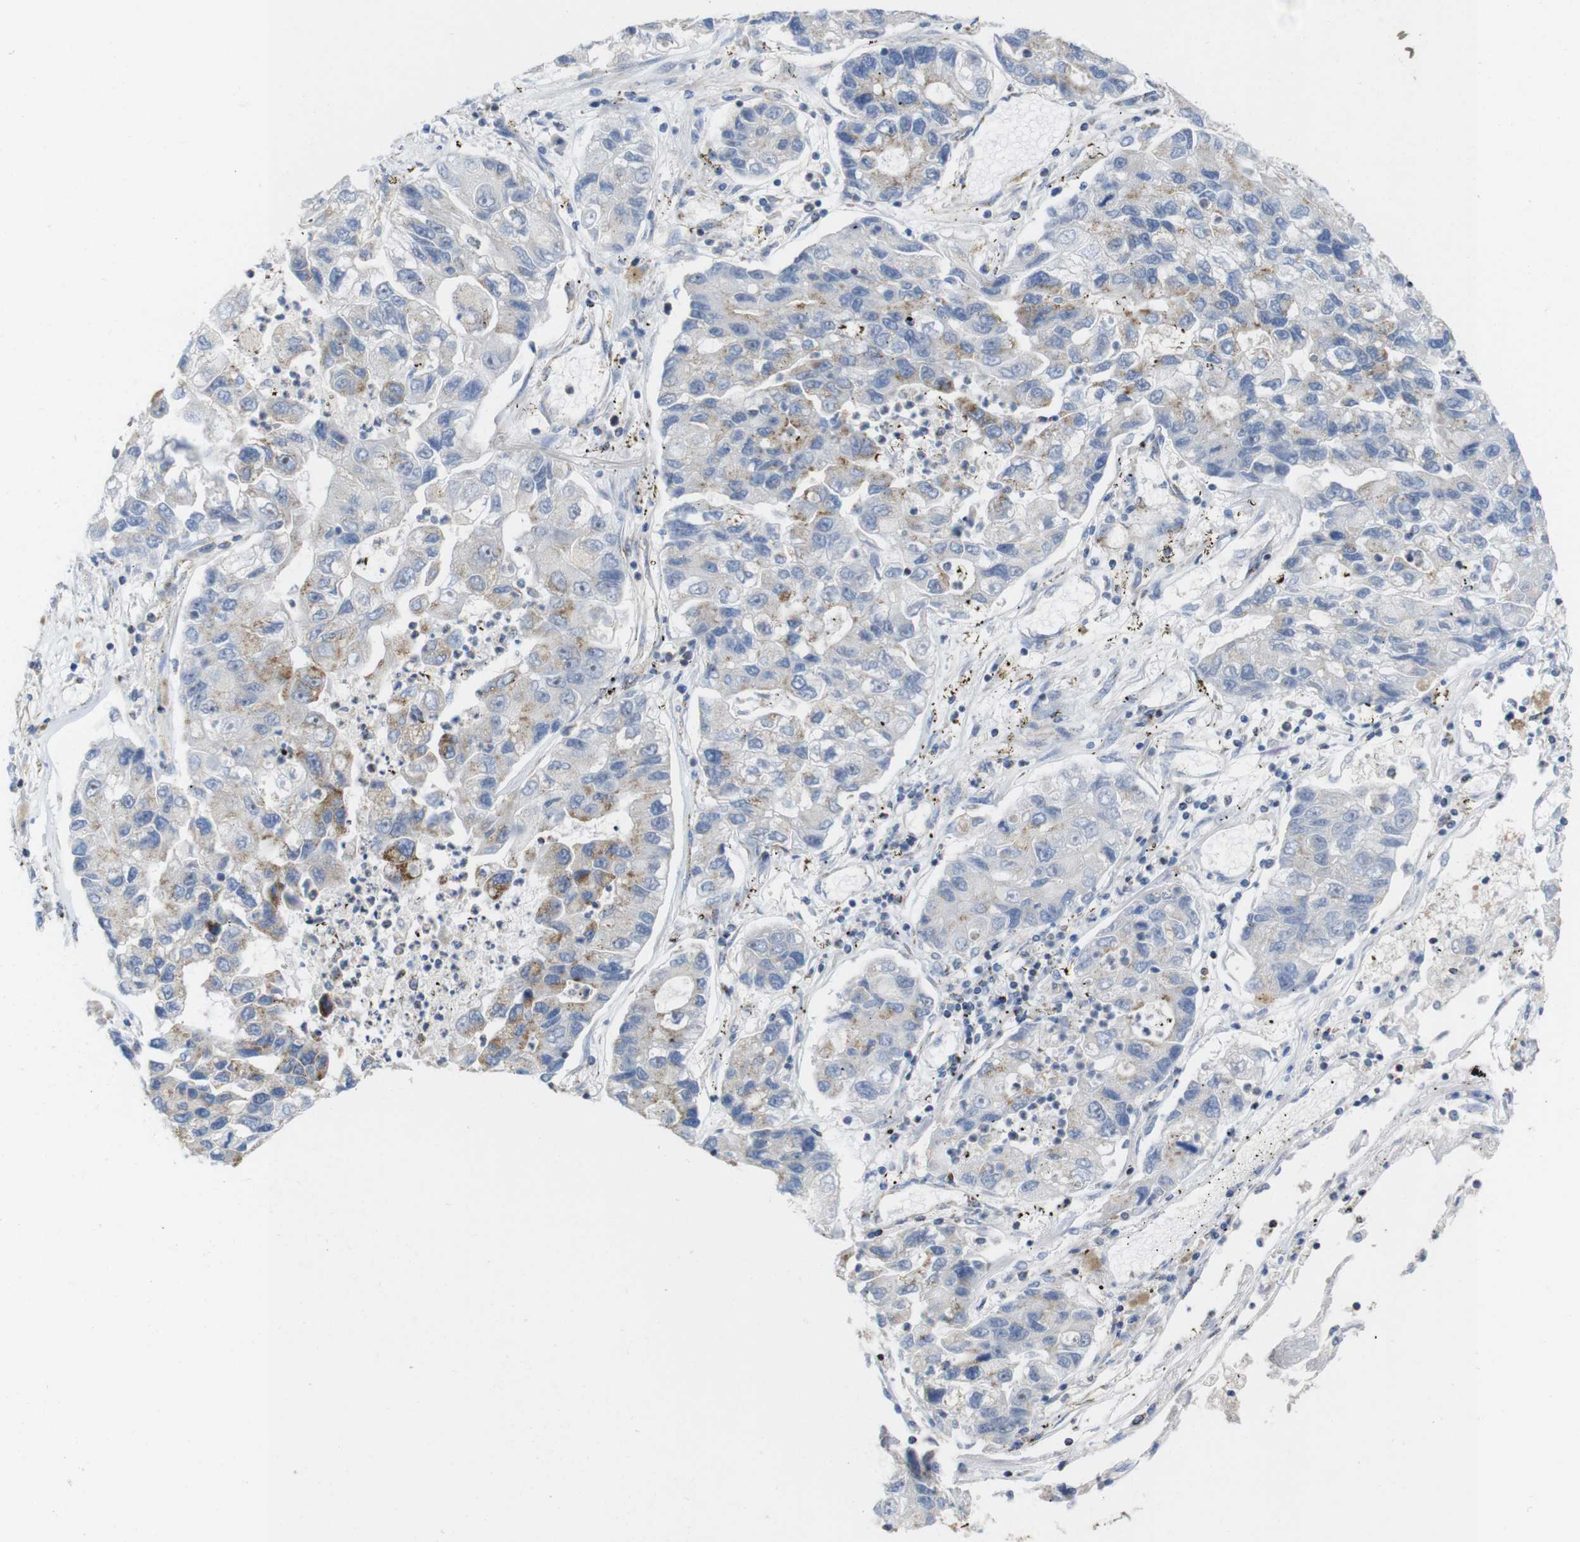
{"staining": {"intensity": "weak", "quantity": "<25%", "location": "cytoplasmic/membranous"}, "tissue": "lung cancer", "cell_type": "Tumor cells", "image_type": "cancer", "snomed": [{"axis": "morphology", "description": "Adenocarcinoma, NOS"}, {"axis": "topography", "description": "Lung"}], "caption": "The immunohistochemistry (IHC) histopathology image has no significant expression in tumor cells of lung cancer tissue. (DAB IHC, high magnification).", "gene": "TMEM192", "patient": {"sex": "female", "age": 51}}